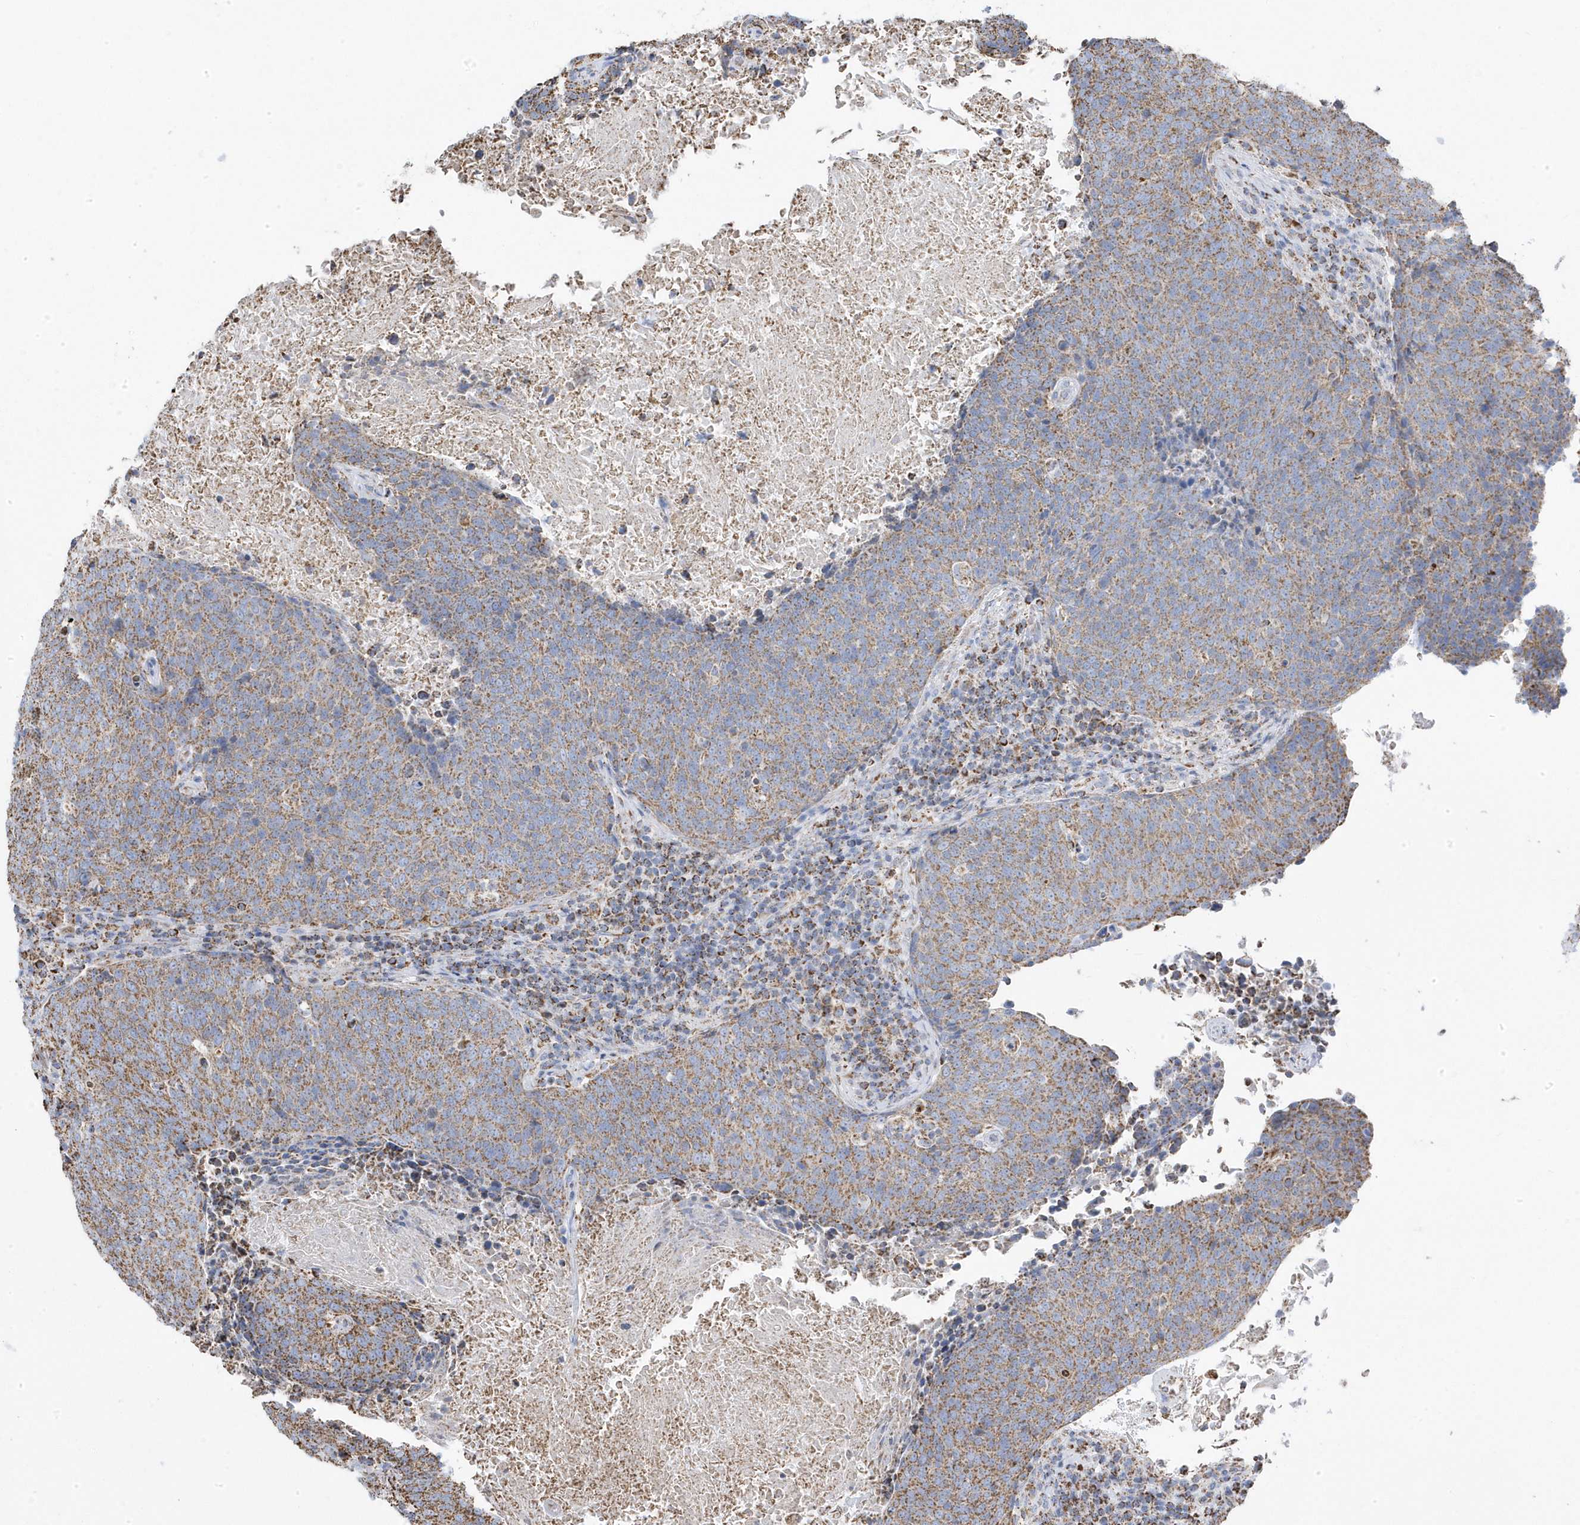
{"staining": {"intensity": "moderate", "quantity": ">75%", "location": "cytoplasmic/membranous"}, "tissue": "head and neck cancer", "cell_type": "Tumor cells", "image_type": "cancer", "snomed": [{"axis": "morphology", "description": "Squamous cell carcinoma, NOS"}, {"axis": "morphology", "description": "Squamous cell carcinoma, metastatic, NOS"}, {"axis": "topography", "description": "Lymph node"}, {"axis": "topography", "description": "Head-Neck"}], "caption": "Moderate cytoplasmic/membranous positivity for a protein is seen in about >75% of tumor cells of squamous cell carcinoma (head and neck) using immunohistochemistry (IHC).", "gene": "GTPBP8", "patient": {"sex": "male", "age": 62}}